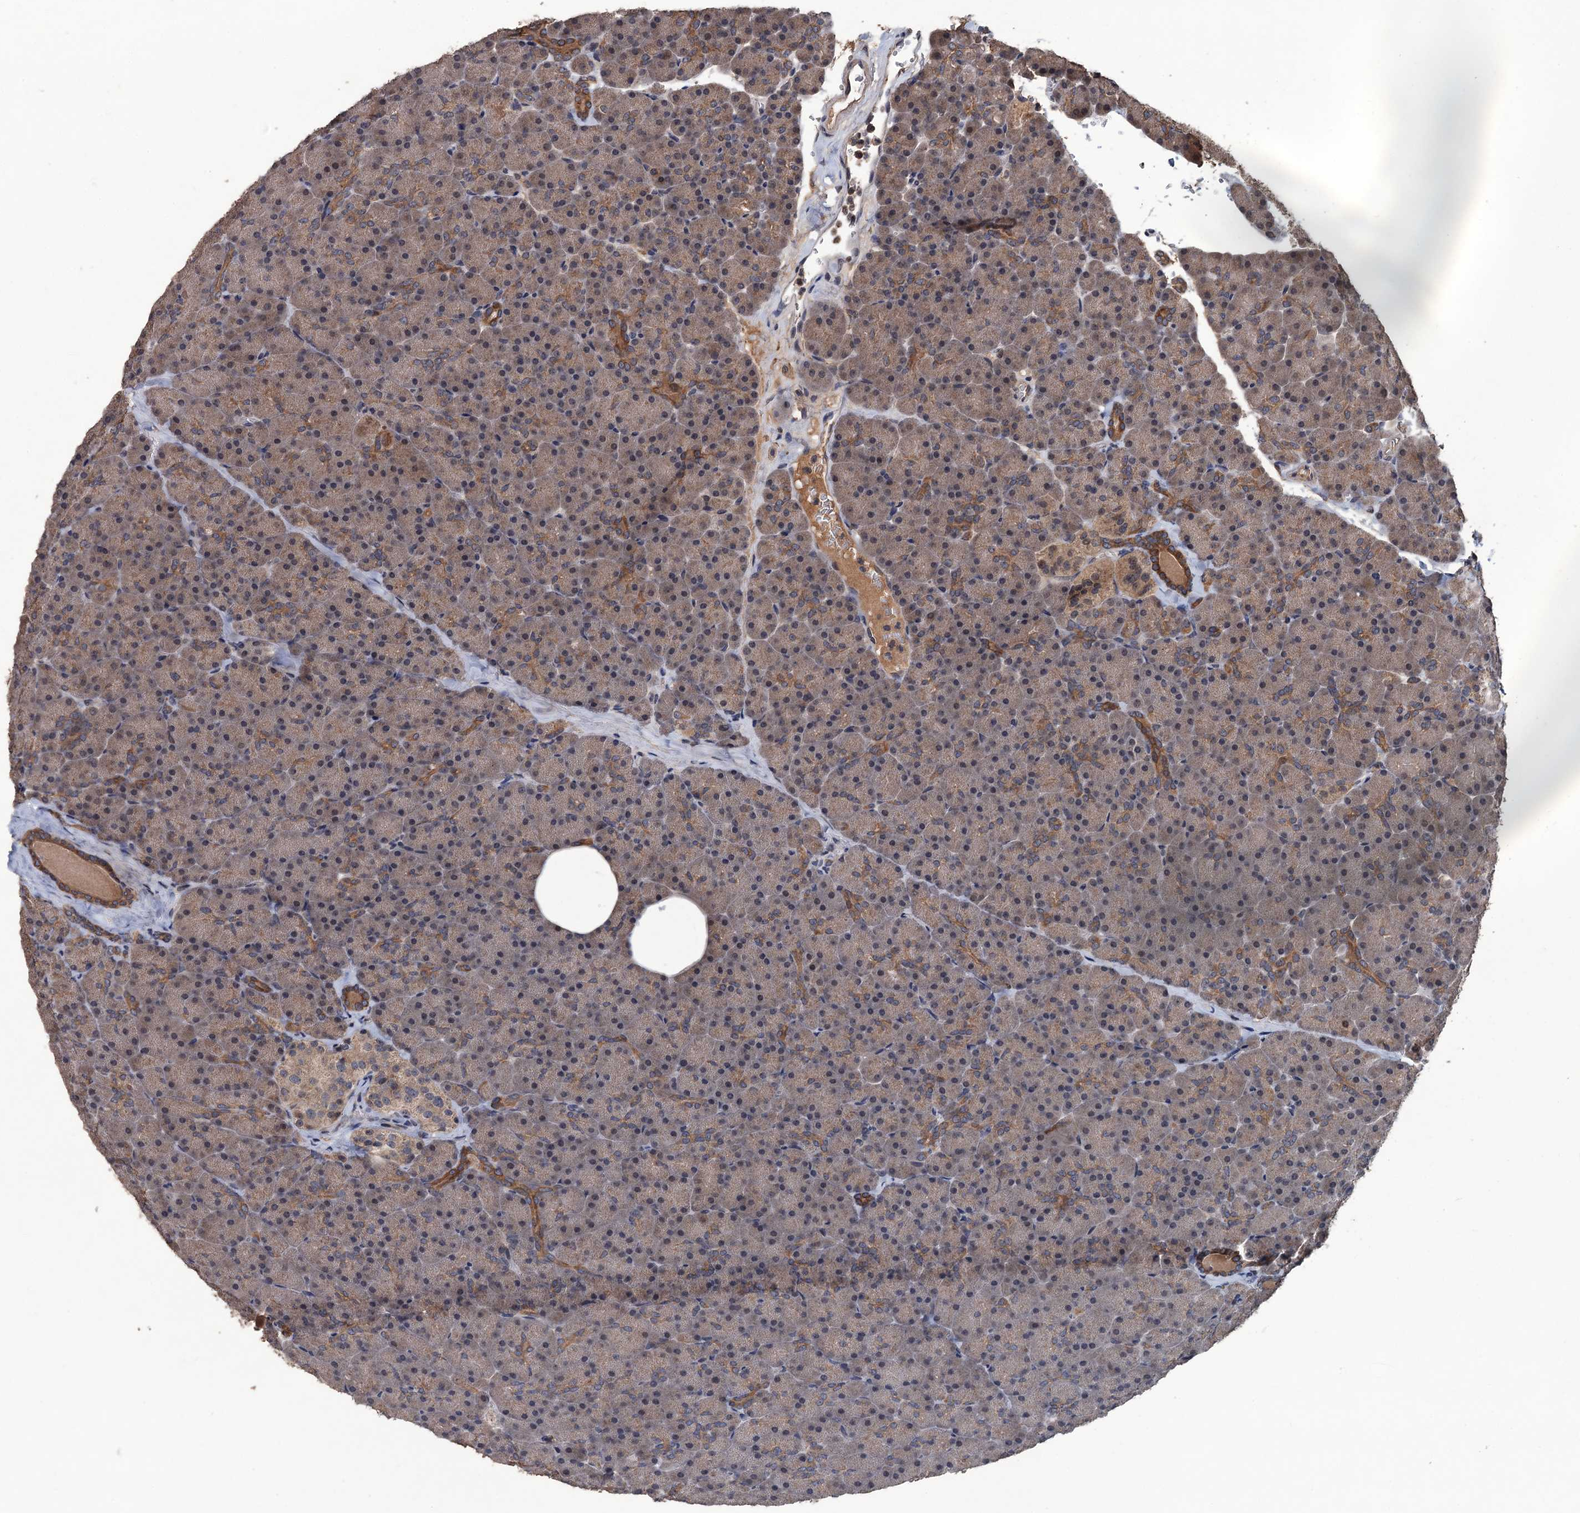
{"staining": {"intensity": "moderate", "quantity": "25%-75%", "location": "cytoplasmic/membranous,nuclear"}, "tissue": "pancreas", "cell_type": "Exocrine glandular cells", "image_type": "normal", "snomed": [{"axis": "morphology", "description": "Normal tissue, NOS"}, {"axis": "topography", "description": "Pancreas"}], "caption": "A brown stain highlights moderate cytoplasmic/membranous,nuclear positivity of a protein in exocrine glandular cells of benign human pancreas. (DAB IHC with brightfield microscopy, high magnification).", "gene": "ZNF438", "patient": {"sex": "male", "age": 36}}